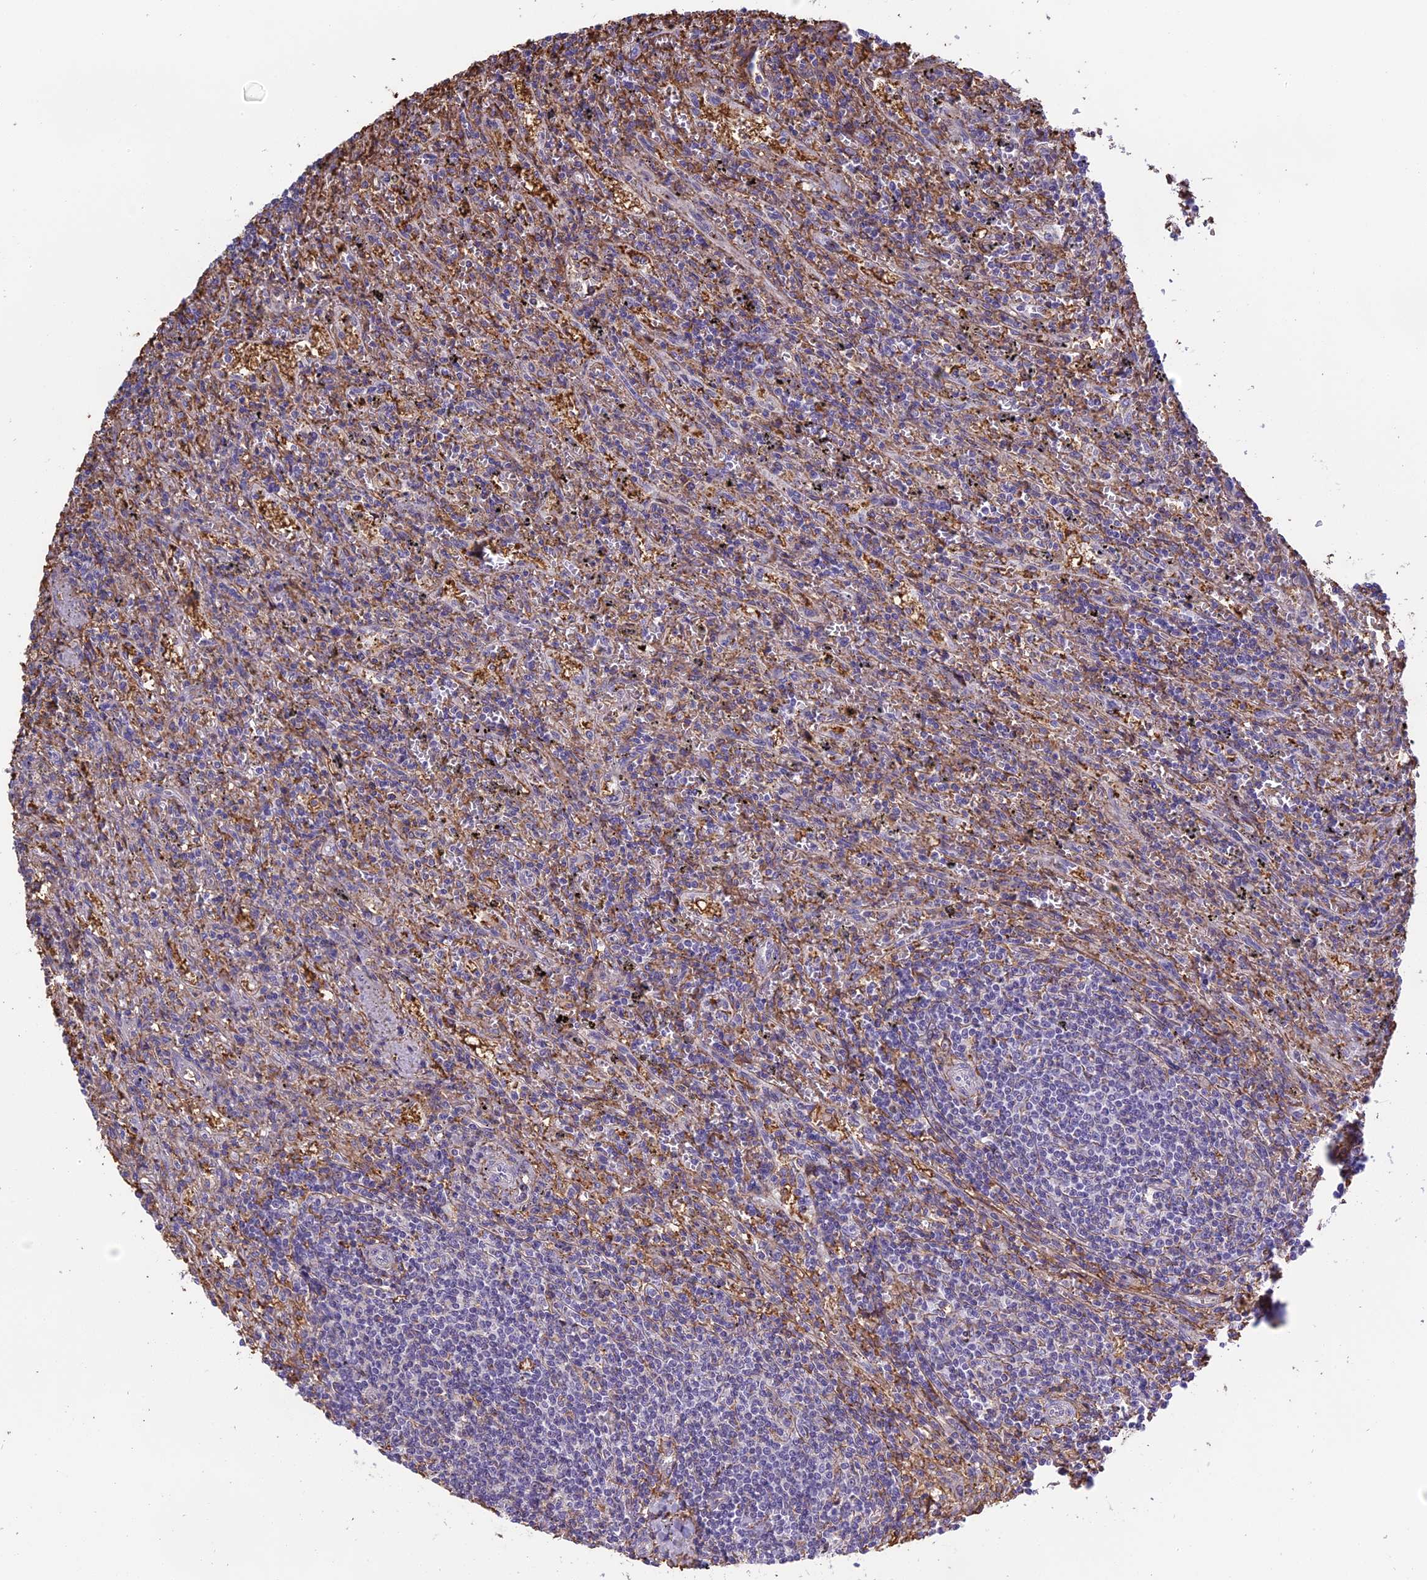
{"staining": {"intensity": "negative", "quantity": "none", "location": "none"}, "tissue": "lymphoma", "cell_type": "Tumor cells", "image_type": "cancer", "snomed": [{"axis": "morphology", "description": "Malignant lymphoma, non-Hodgkin's type, Low grade"}, {"axis": "topography", "description": "Spleen"}], "caption": "This image is of lymphoma stained with immunohistochemistry to label a protein in brown with the nuclei are counter-stained blue. There is no staining in tumor cells.", "gene": "TMEM255B", "patient": {"sex": "male", "age": 76}}